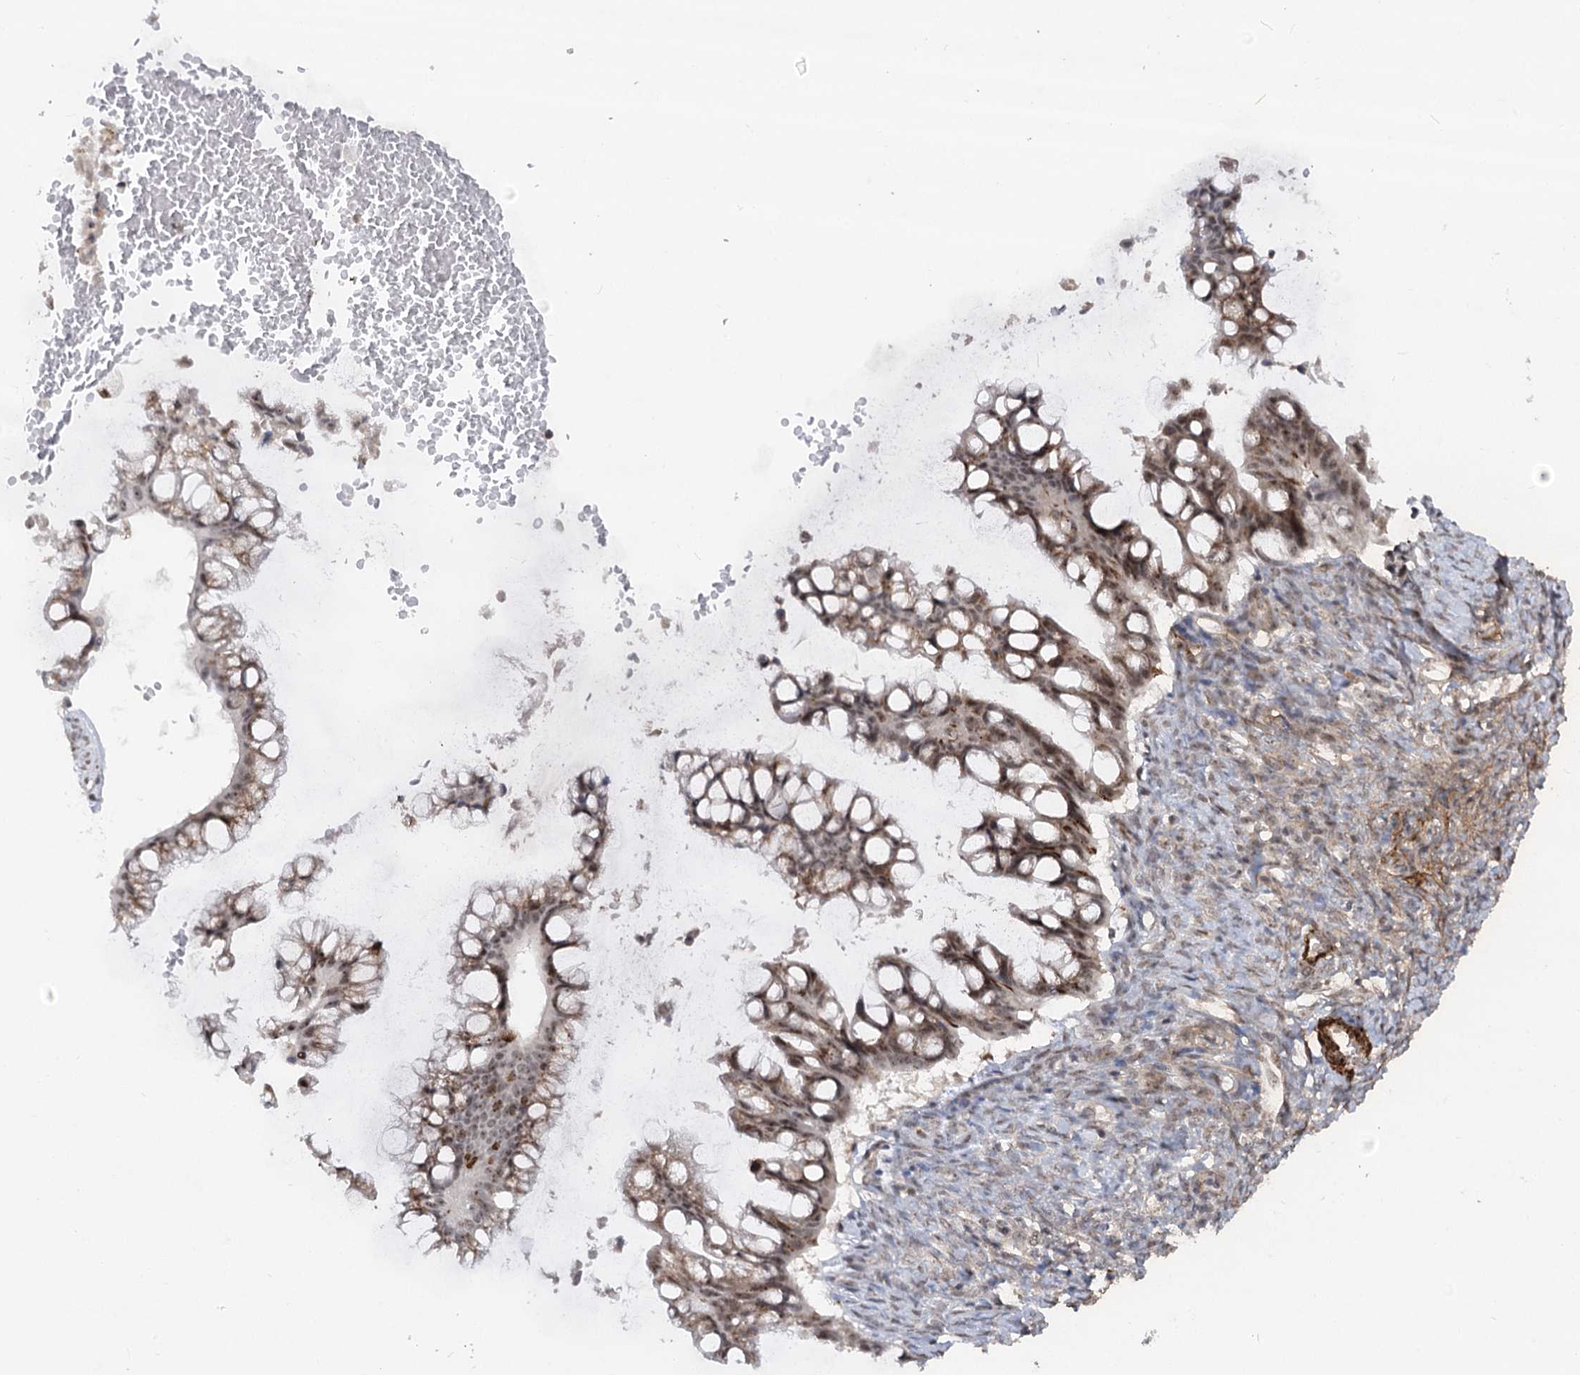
{"staining": {"intensity": "weak", "quantity": "25%-75%", "location": "cytoplasmic/membranous,nuclear"}, "tissue": "ovarian cancer", "cell_type": "Tumor cells", "image_type": "cancer", "snomed": [{"axis": "morphology", "description": "Cystadenocarcinoma, mucinous, NOS"}, {"axis": "topography", "description": "Ovary"}], "caption": "Tumor cells demonstrate weak cytoplasmic/membranous and nuclear staining in approximately 25%-75% of cells in ovarian mucinous cystadenocarcinoma.", "gene": "GNL3L", "patient": {"sex": "female", "age": 73}}